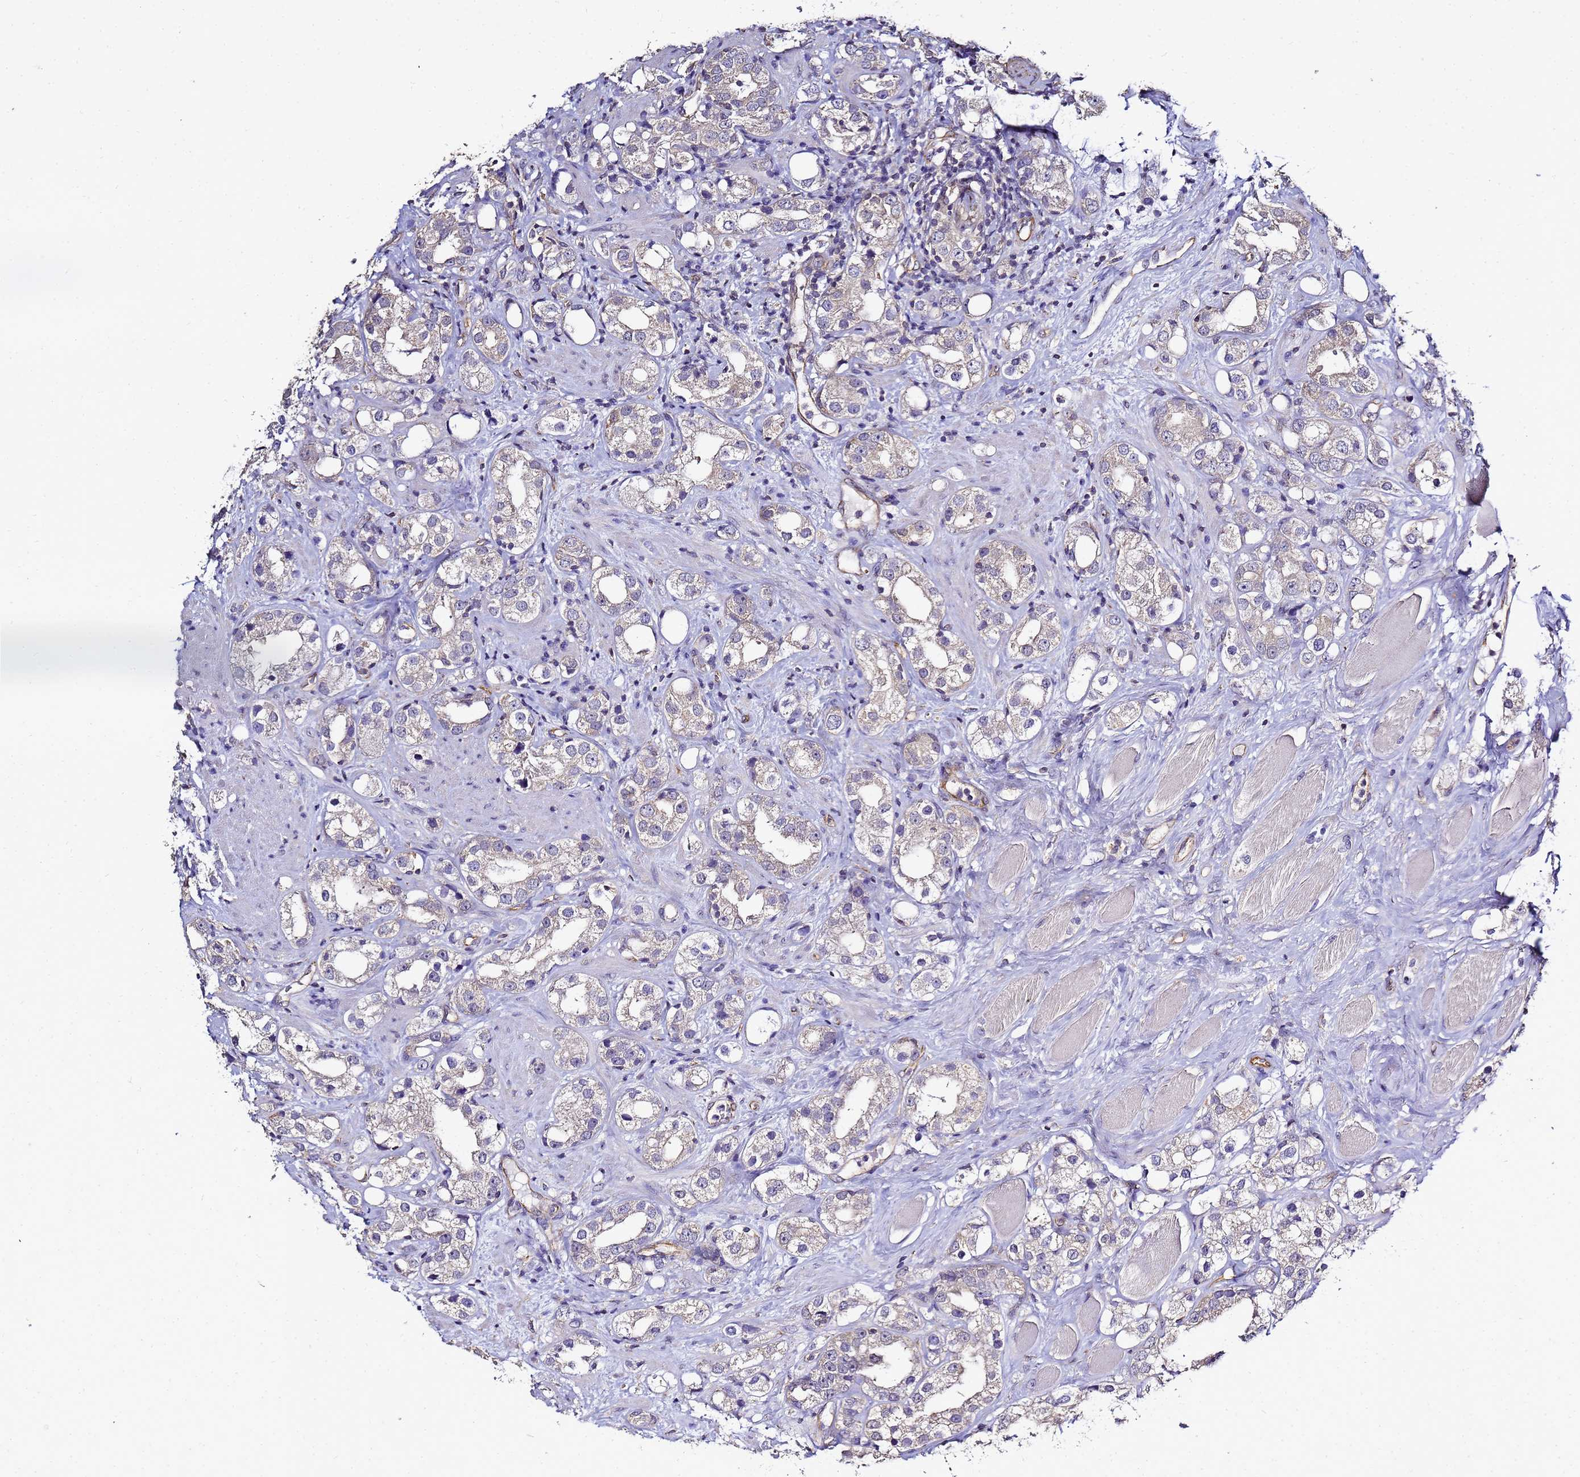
{"staining": {"intensity": "weak", "quantity": "25%-75%", "location": "cytoplasmic/membranous"}, "tissue": "prostate cancer", "cell_type": "Tumor cells", "image_type": "cancer", "snomed": [{"axis": "morphology", "description": "Adenocarcinoma, NOS"}, {"axis": "topography", "description": "Prostate"}], "caption": "Immunohistochemistry (IHC) (DAB) staining of prostate cancer shows weak cytoplasmic/membranous protein expression in about 25%-75% of tumor cells.", "gene": "ENOPH1", "patient": {"sex": "male", "age": 79}}